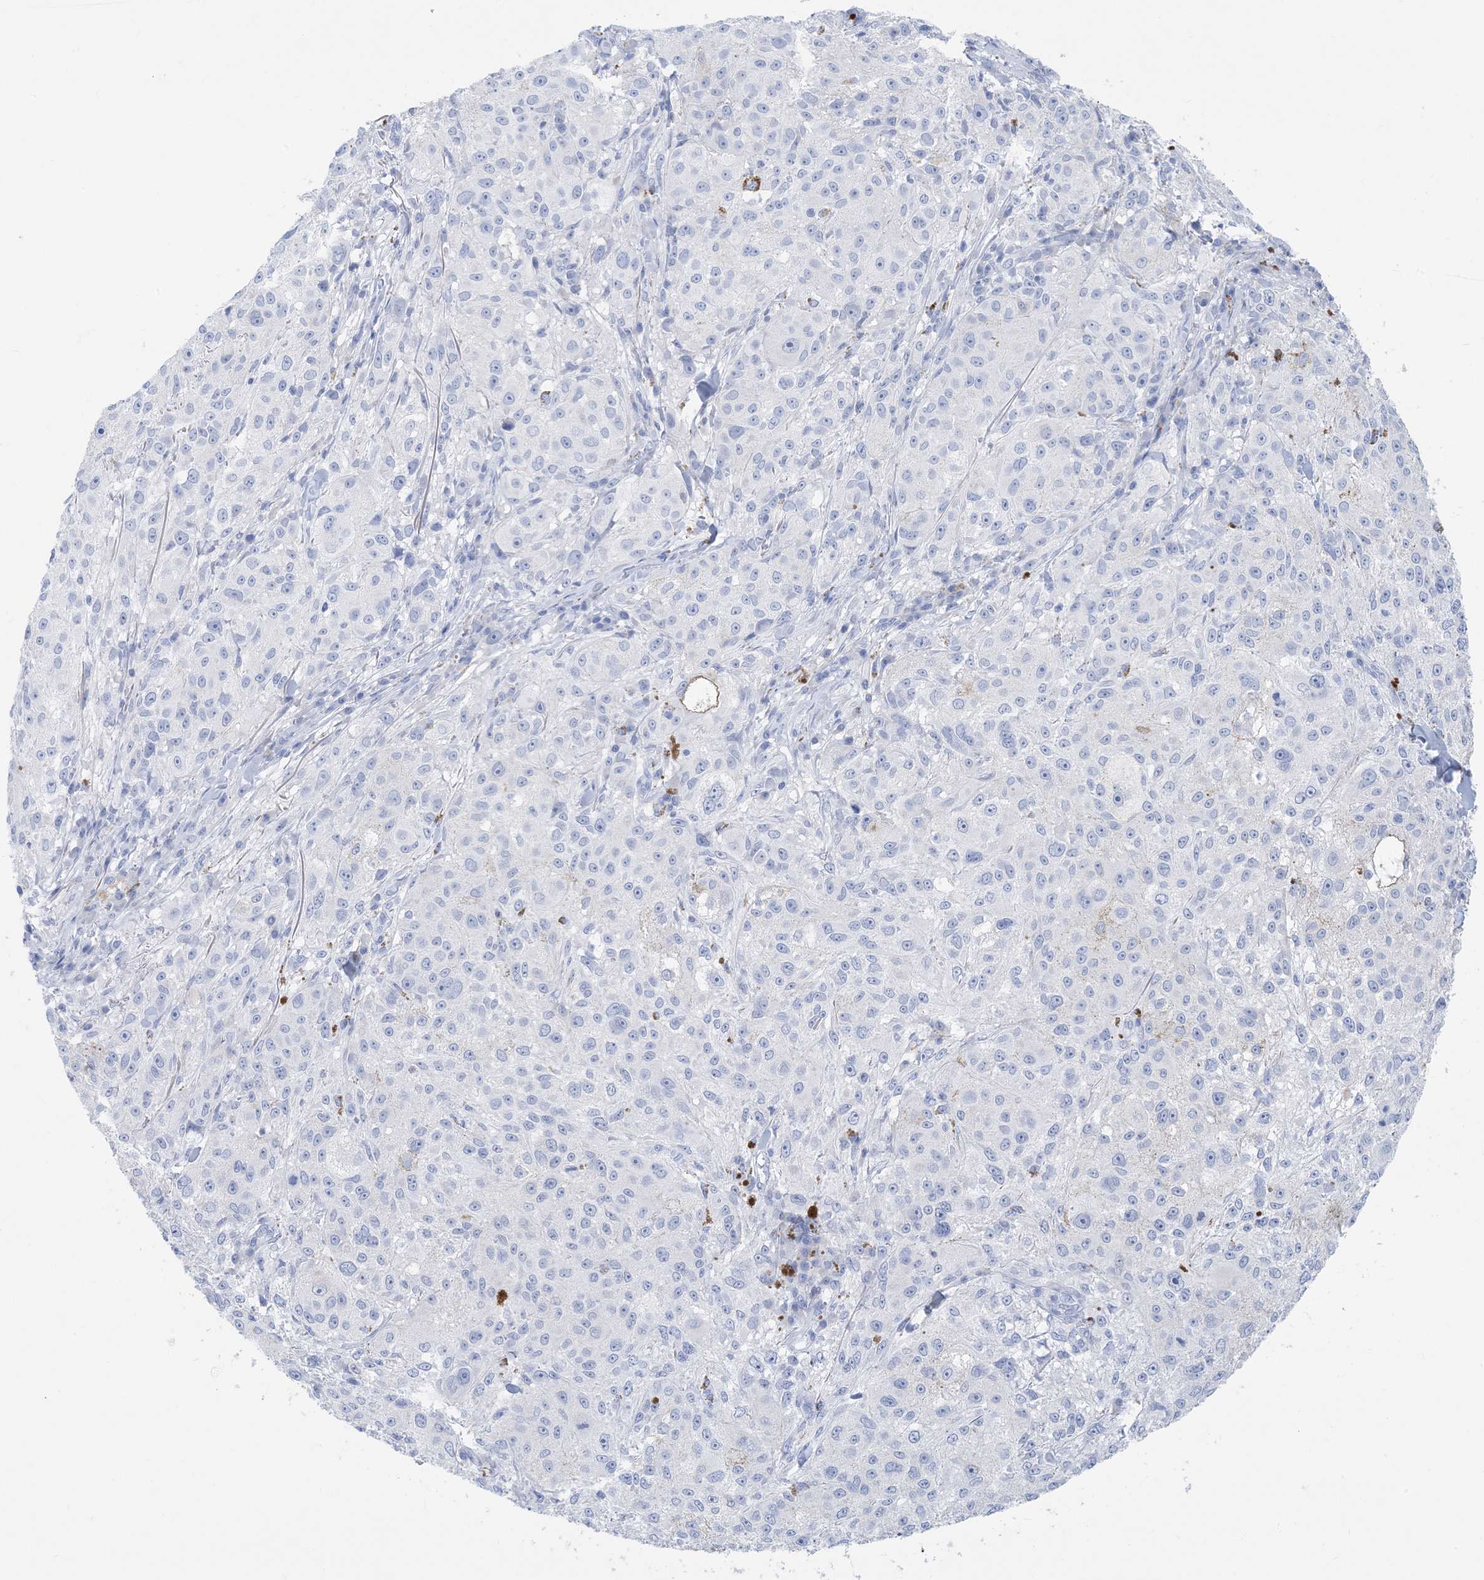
{"staining": {"intensity": "negative", "quantity": "none", "location": "none"}, "tissue": "melanoma", "cell_type": "Tumor cells", "image_type": "cancer", "snomed": [{"axis": "morphology", "description": "Necrosis, NOS"}, {"axis": "morphology", "description": "Malignant melanoma, NOS"}, {"axis": "topography", "description": "Skin"}], "caption": "This is a histopathology image of immunohistochemistry (IHC) staining of malignant melanoma, which shows no positivity in tumor cells. (DAB (3,3'-diaminobenzidine) IHC, high magnification).", "gene": "SH3YL1", "patient": {"sex": "female", "age": 87}}